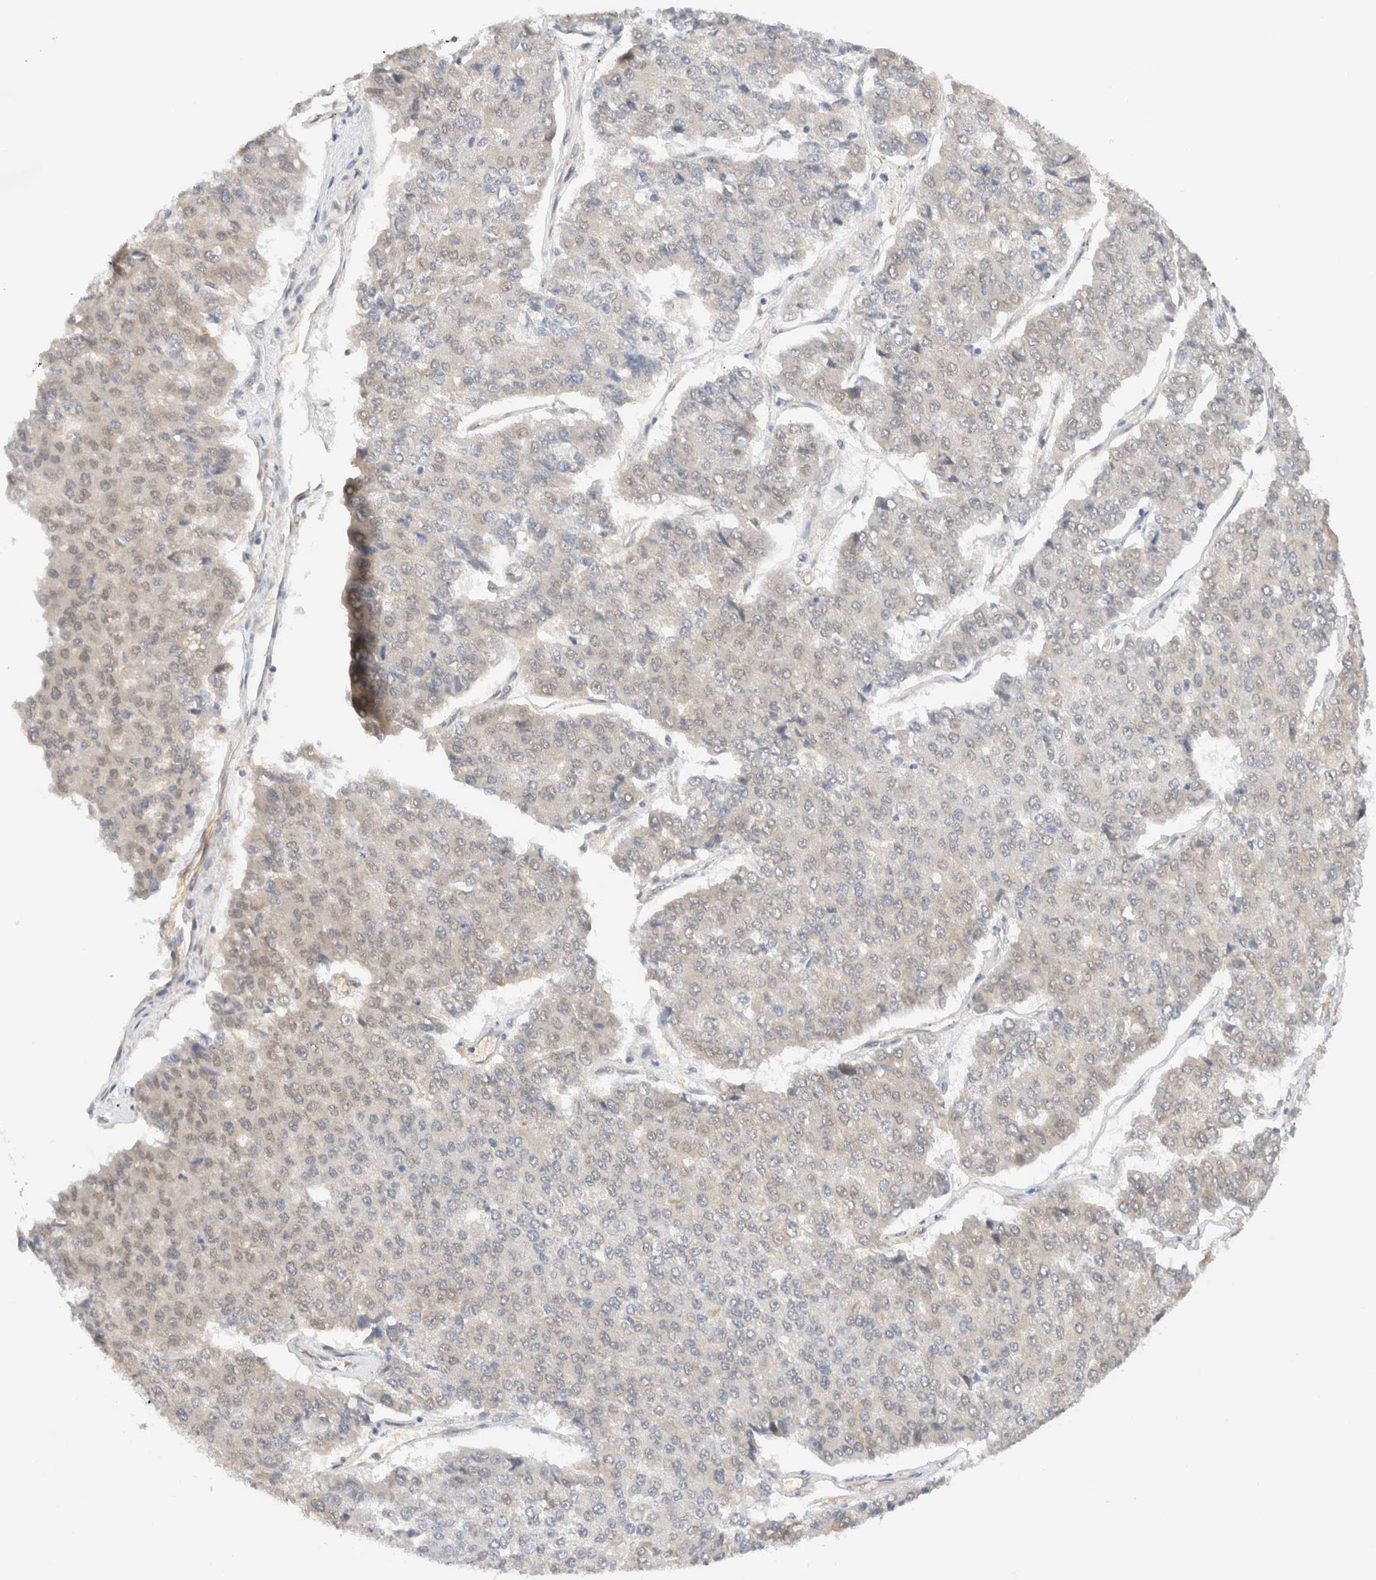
{"staining": {"intensity": "negative", "quantity": "none", "location": "none"}, "tissue": "pancreatic cancer", "cell_type": "Tumor cells", "image_type": "cancer", "snomed": [{"axis": "morphology", "description": "Adenocarcinoma, NOS"}, {"axis": "topography", "description": "Pancreas"}], "caption": "This is an IHC histopathology image of pancreatic cancer (adenocarcinoma). There is no expression in tumor cells.", "gene": "SYVN1", "patient": {"sex": "male", "age": 50}}